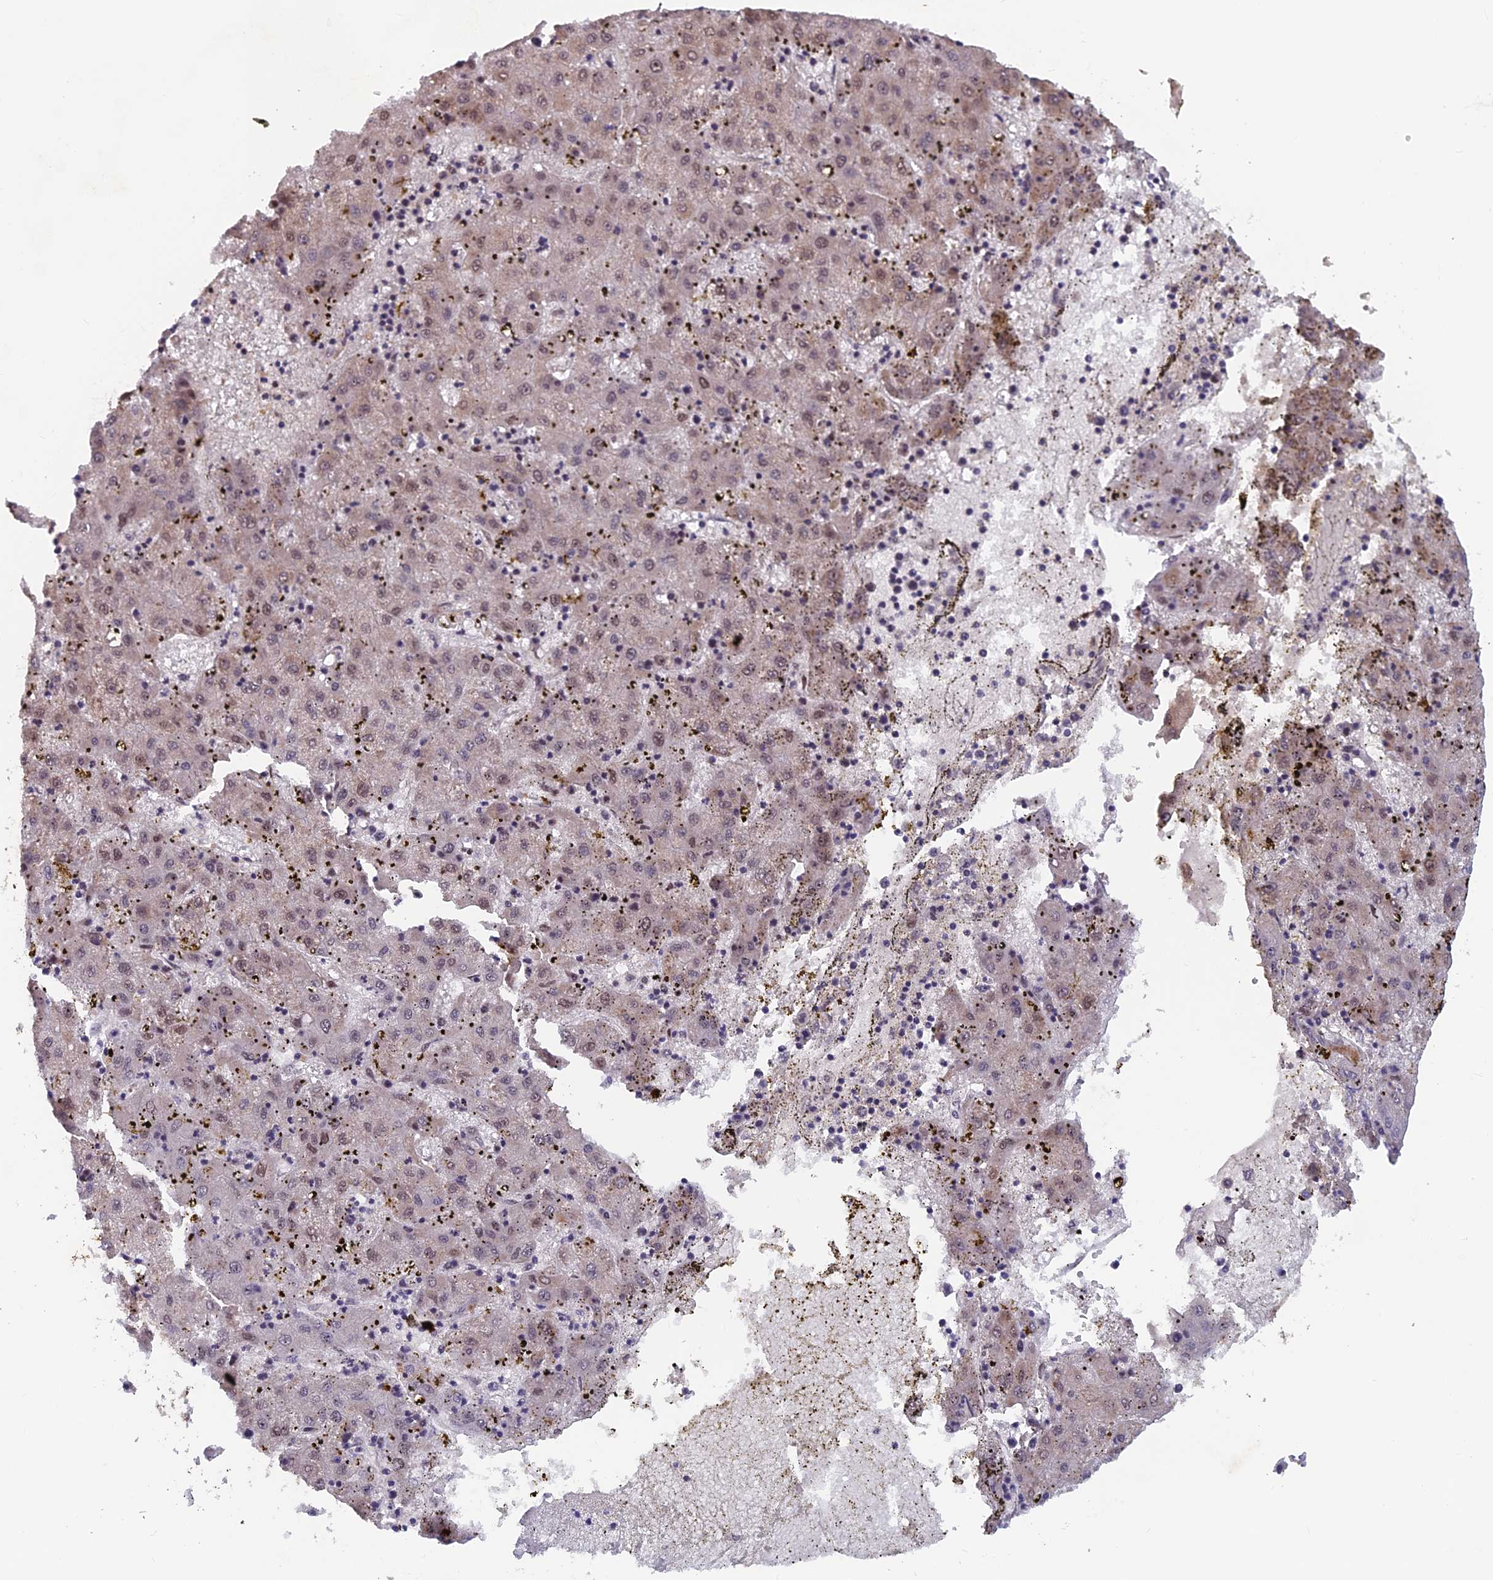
{"staining": {"intensity": "weak", "quantity": ">75%", "location": "nuclear"}, "tissue": "liver cancer", "cell_type": "Tumor cells", "image_type": "cancer", "snomed": [{"axis": "morphology", "description": "Carcinoma, Hepatocellular, NOS"}, {"axis": "topography", "description": "Liver"}], "caption": "DAB (3,3'-diaminobenzidine) immunohistochemical staining of human liver cancer demonstrates weak nuclear protein positivity in about >75% of tumor cells.", "gene": "FAM53C", "patient": {"sex": "male", "age": 72}}